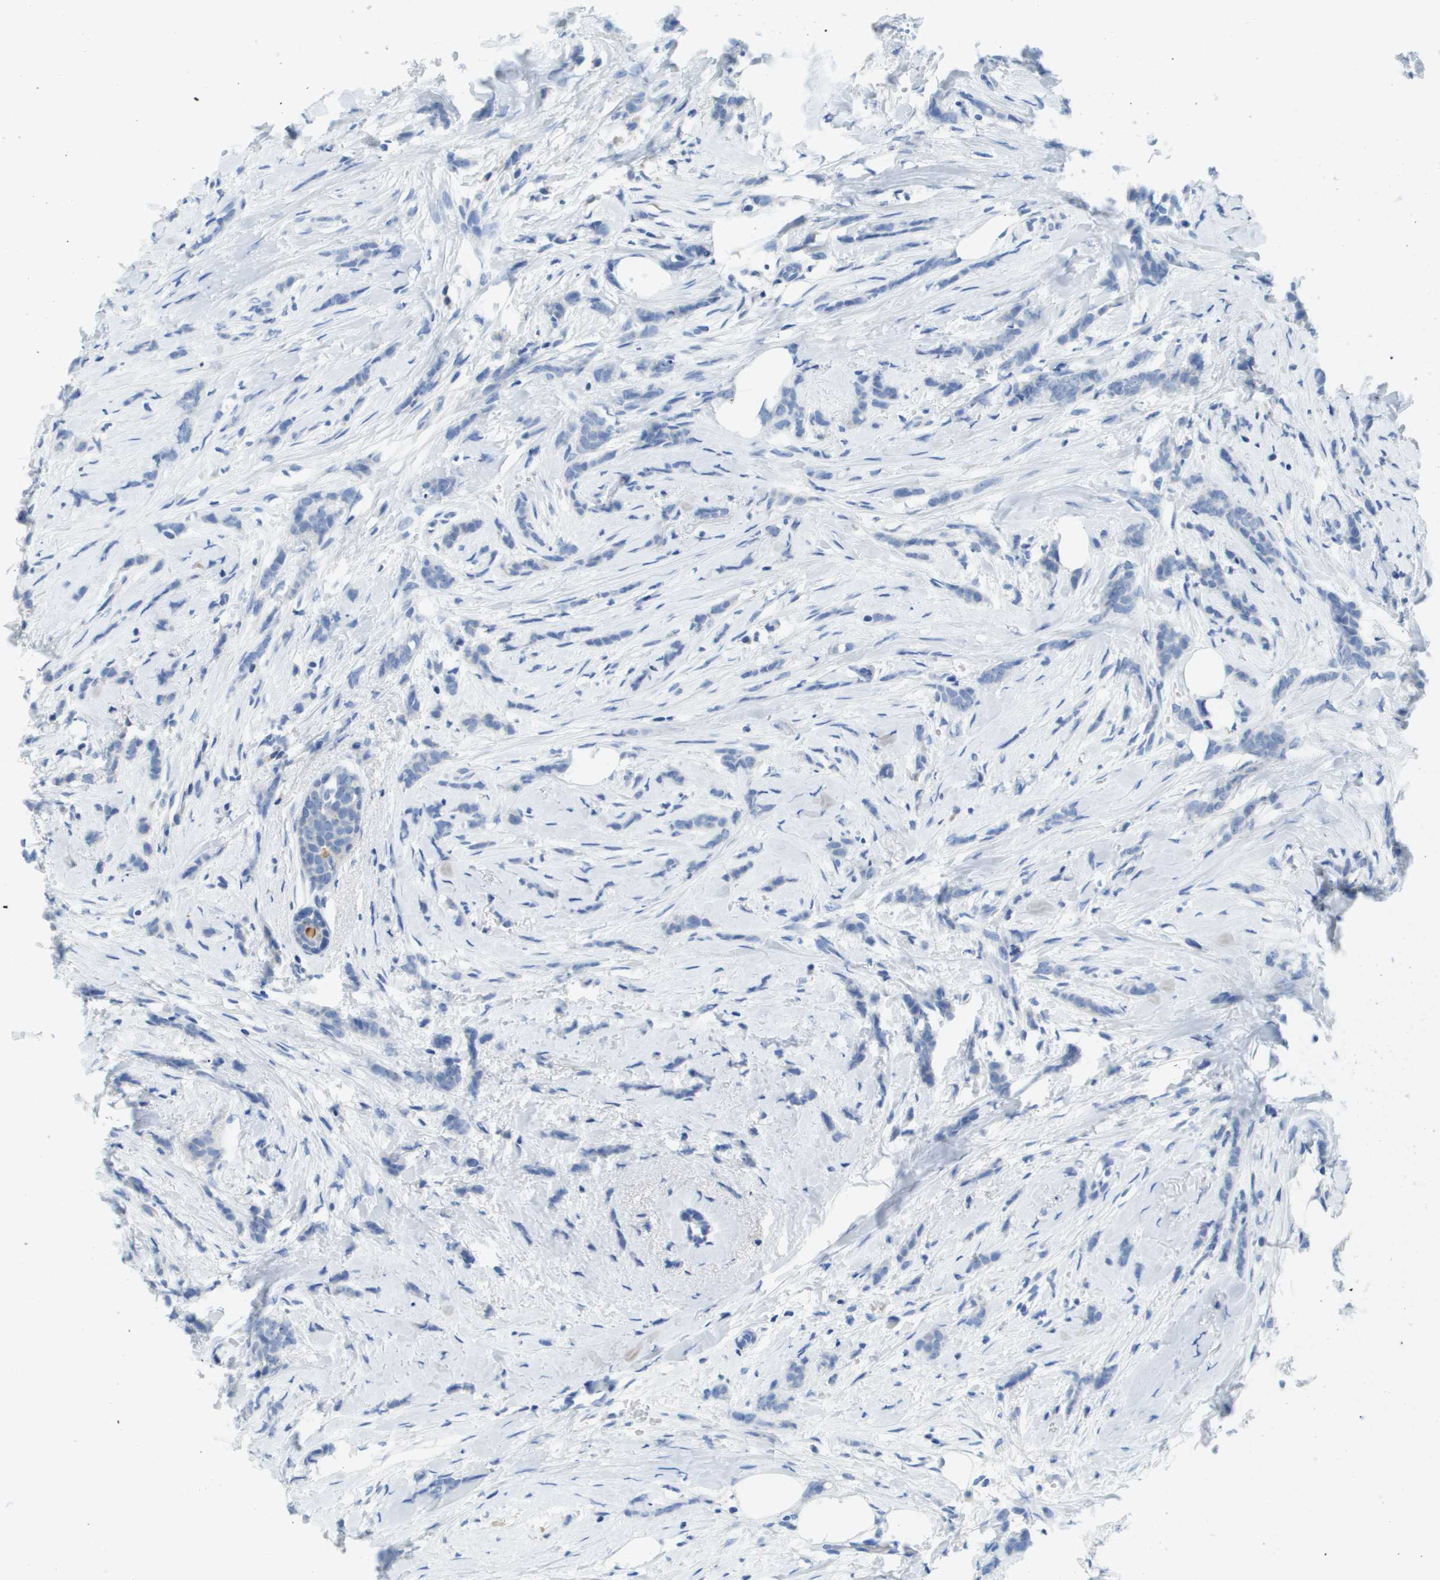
{"staining": {"intensity": "negative", "quantity": "none", "location": "none"}, "tissue": "breast cancer", "cell_type": "Tumor cells", "image_type": "cancer", "snomed": [{"axis": "morphology", "description": "Lobular carcinoma, in situ"}, {"axis": "morphology", "description": "Lobular carcinoma"}, {"axis": "topography", "description": "Breast"}], "caption": "The image demonstrates no staining of tumor cells in lobular carcinoma (breast).", "gene": "MS4A1", "patient": {"sex": "female", "age": 41}}